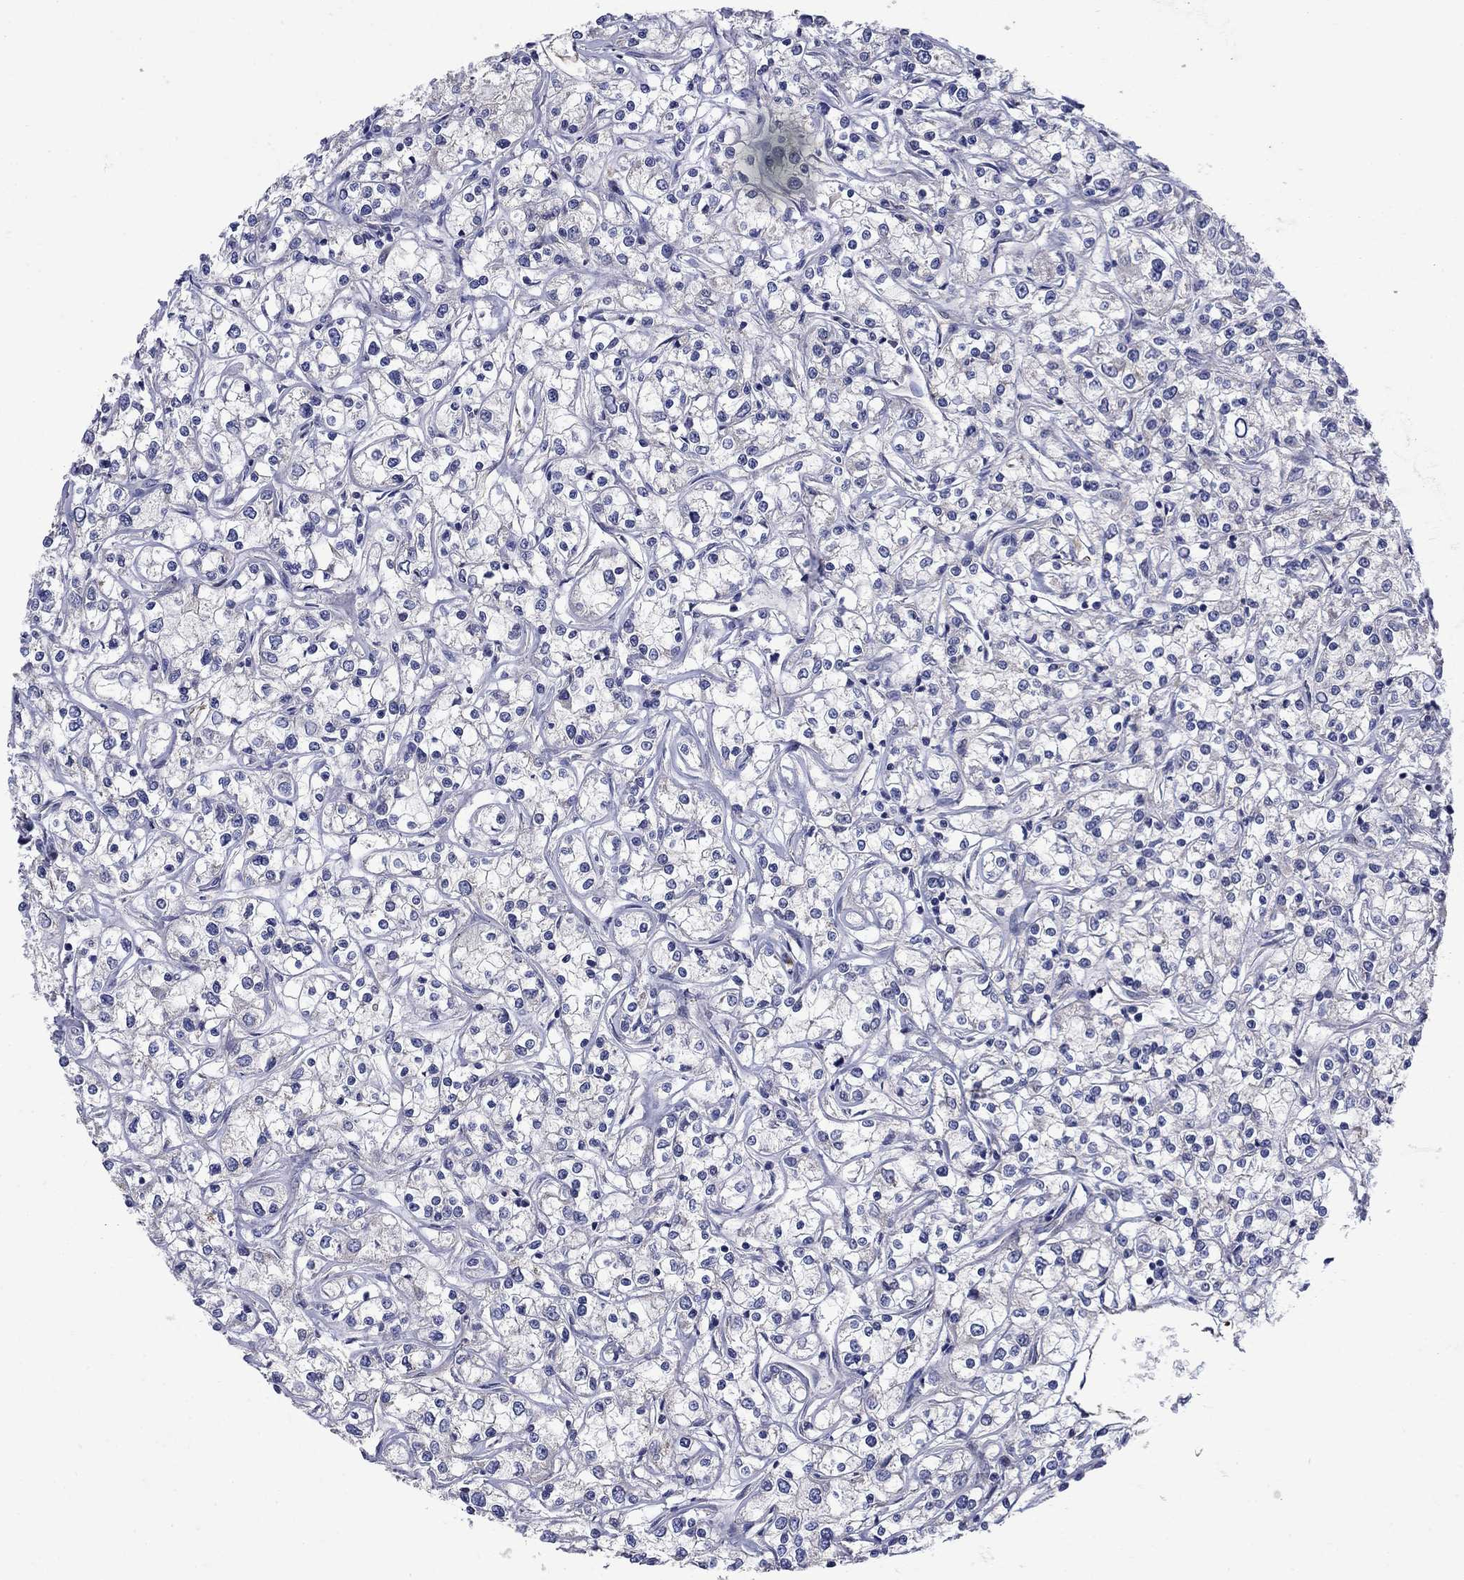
{"staining": {"intensity": "negative", "quantity": "none", "location": "none"}, "tissue": "renal cancer", "cell_type": "Tumor cells", "image_type": "cancer", "snomed": [{"axis": "morphology", "description": "Adenocarcinoma, NOS"}, {"axis": "topography", "description": "Kidney"}], "caption": "High magnification brightfield microscopy of renal cancer stained with DAB (brown) and counterstained with hematoxylin (blue): tumor cells show no significant expression. (DAB (3,3'-diaminobenzidine) IHC visualized using brightfield microscopy, high magnification).", "gene": "SLC7A1", "patient": {"sex": "female", "age": 59}}